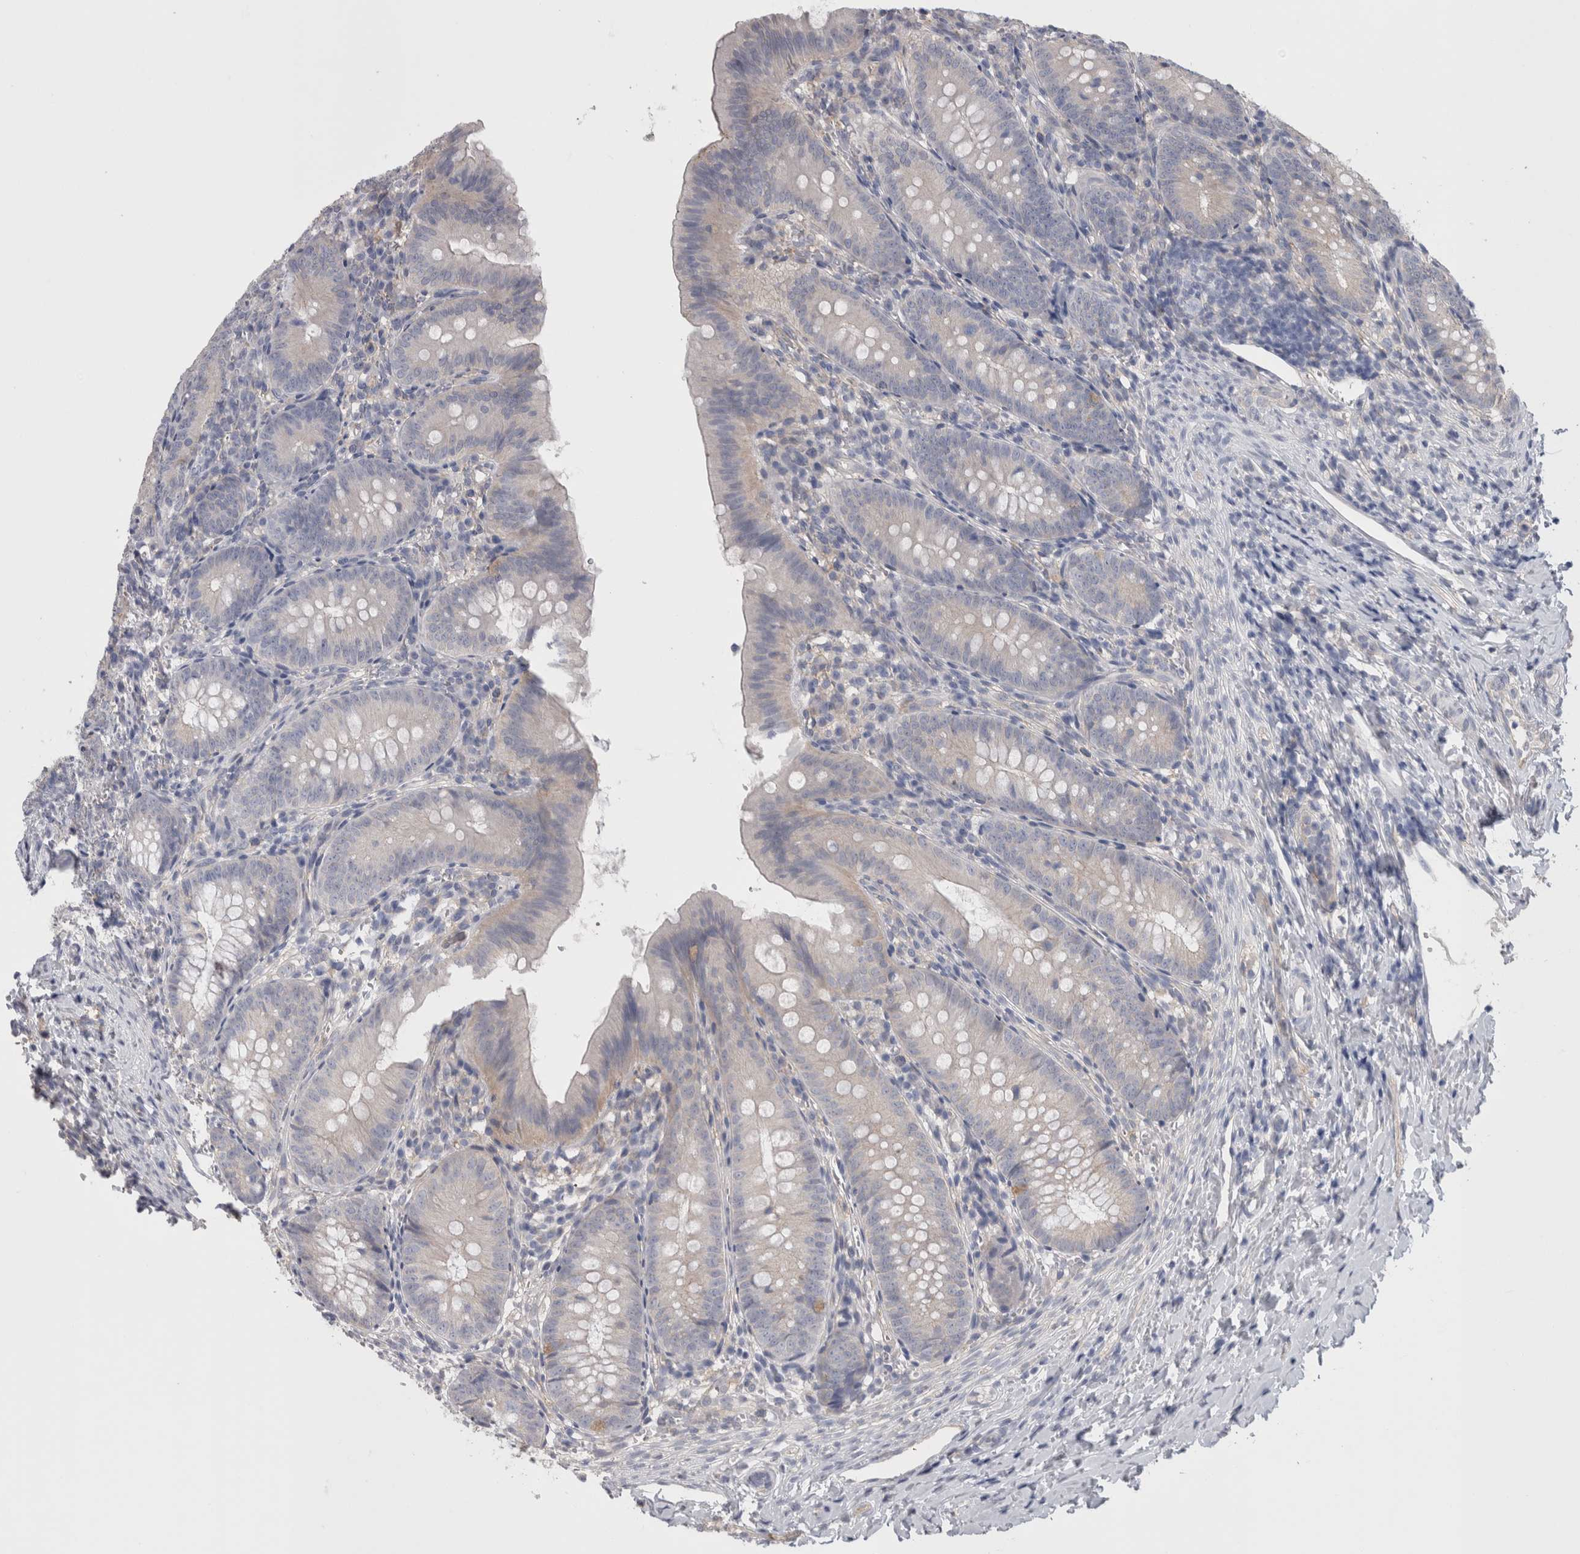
{"staining": {"intensity": "negative", "quantity": "none", "location": "none"}, "tissue": "appendix", "cell_type": "Glandular cells", "image_type": "normal", "snomed": [{"axis": "morphology", "description": "Normal tissue, NOS"}, {"axis": "topography", "description": "Appendix"}], "caption": "IHC of benign human appendix reveals no positivity in glandular cells. (DAB (3,3'-diaminobenzidine) IHC, high magnification).", "gene": "NECTIN2", "patient": {"sex": "male", "age": 1}}